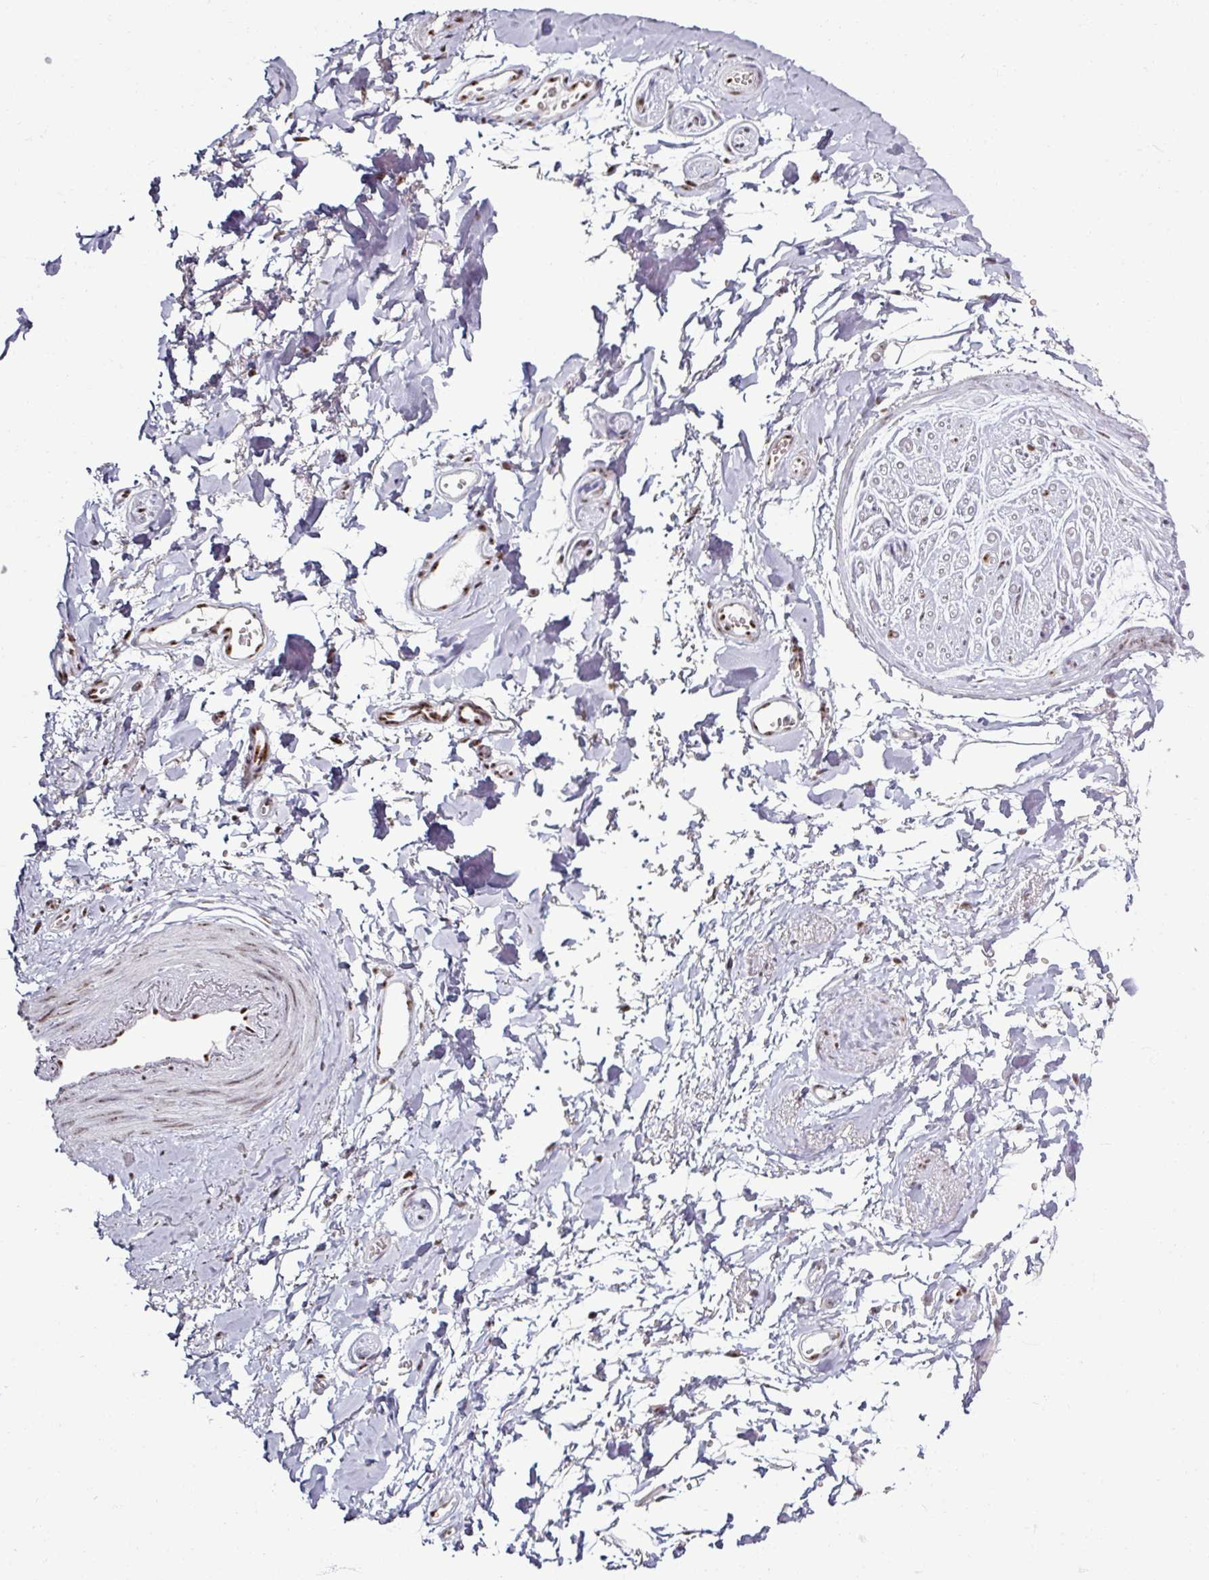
{"staining": {"intensity": "negative", "quantity": "none", "location": "none"}, "tissue": "adipose tissue", "cell_type": "Adipocytes", "image_type": "normal", "snomed": [{"axis": "morphology", "description": "Normal tissue, NOS"}, {"axis": "topography", "description": "Vulva"}, {"axis": "topography", "description": "Vagina"}, {"axis": "topography", "description": "Peripheral nerve tissue"}], "caption": "Immunohistochemistry (IHC) histopathology image of unremarkable adipose tissue: adipose tissue stained with DAB (3,3'-diaminobenzidine) displays no significant protein positivity in adipocytes.", "gene": "ADAR", "patient": {"sex": "female", "age": 66}}